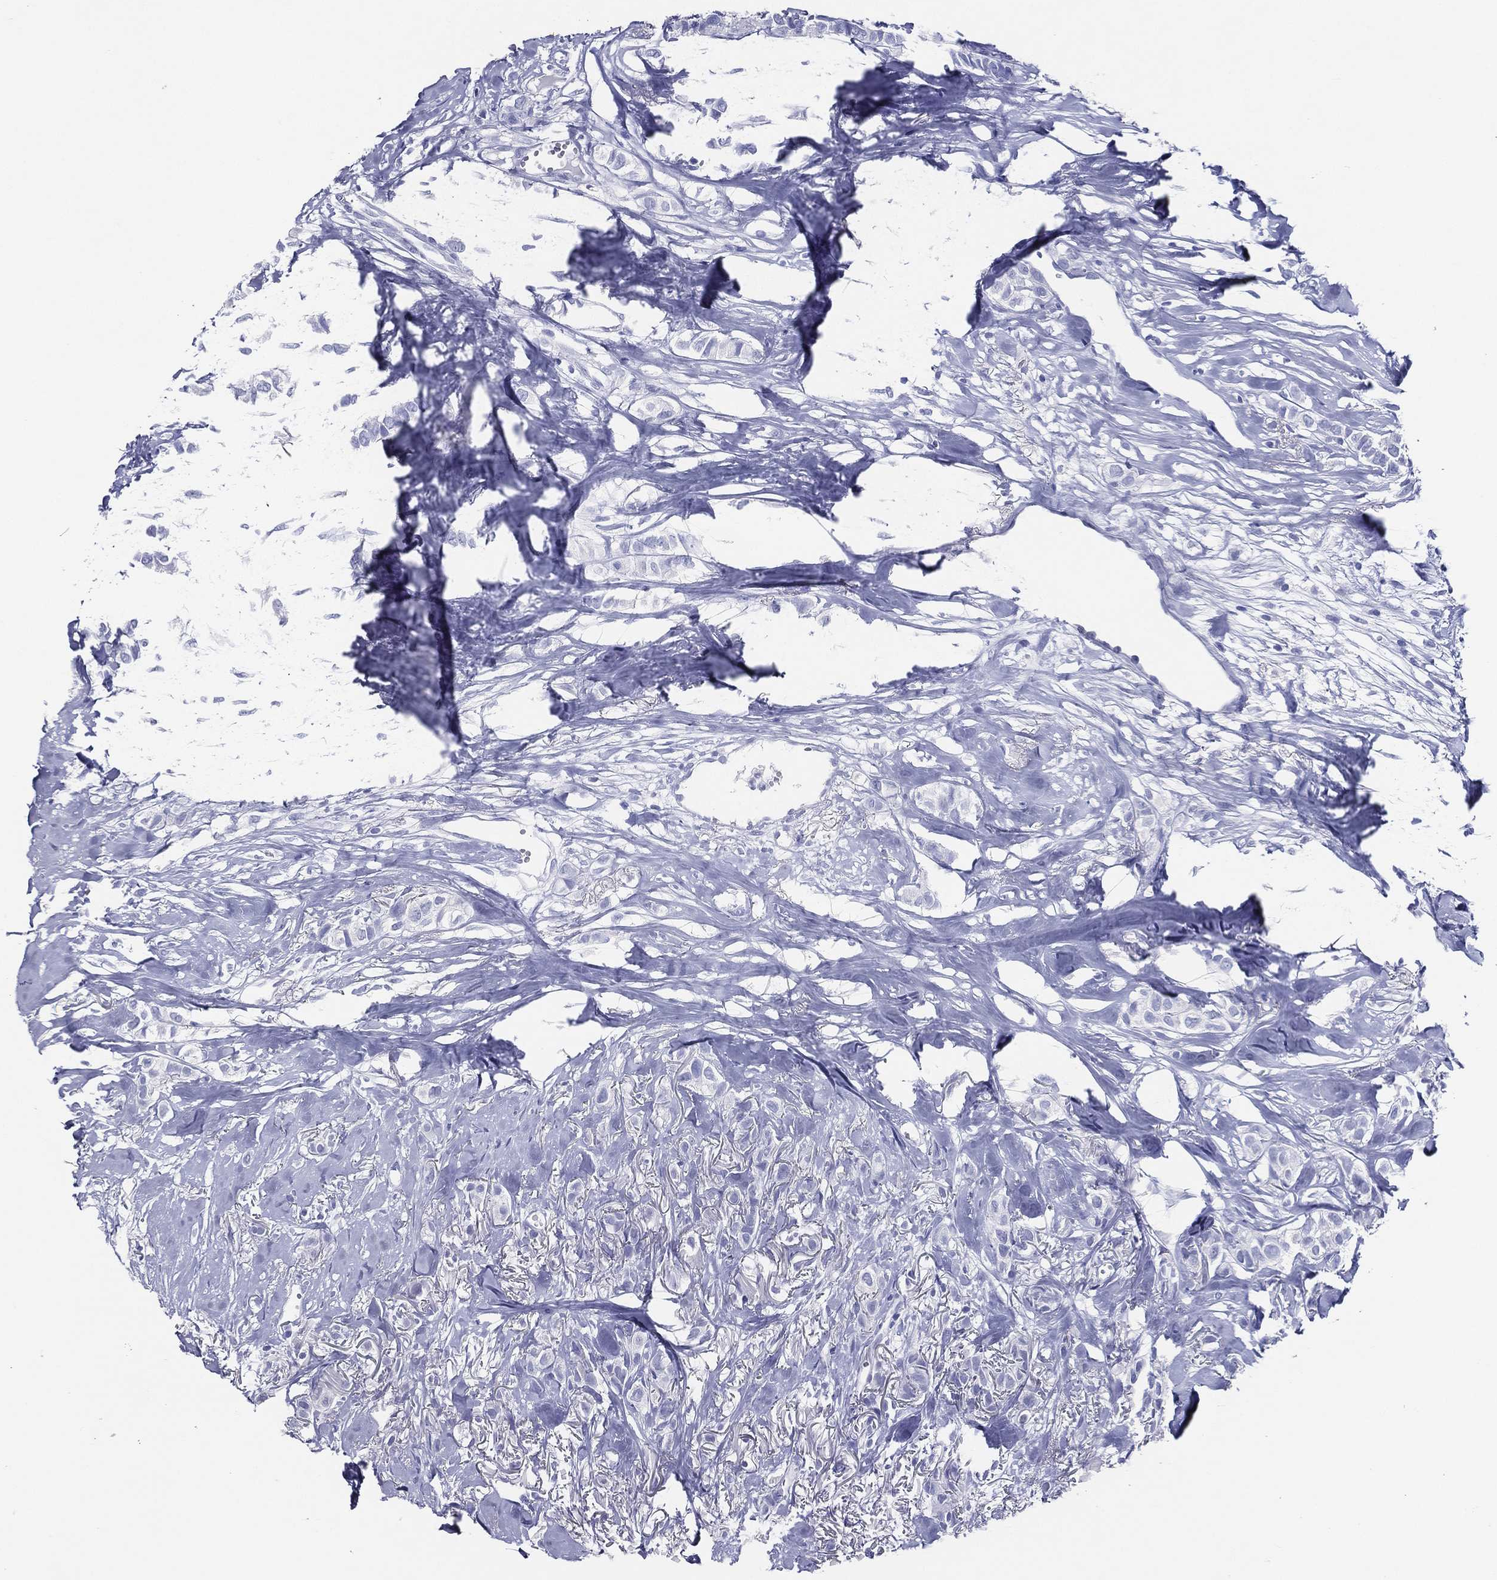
{"staining": {"intensity": "negative", "quantity": "none", "location": "none"}, "tissue": "breast cancer", "cell_type": "Tumor cells", "image_type": "cancer", "snomed": [{"axis": "morphology", "description": "Duct carcinoma"}, {"axis": "topography", "description": "Breast"}], "caption": "Micrograph shows no significant protein expression in tumor cells of breast cancer (infiltrating ductal carcinoma).", "gene": "ACE2", "patient": {"sex": "female", "age": 85}}